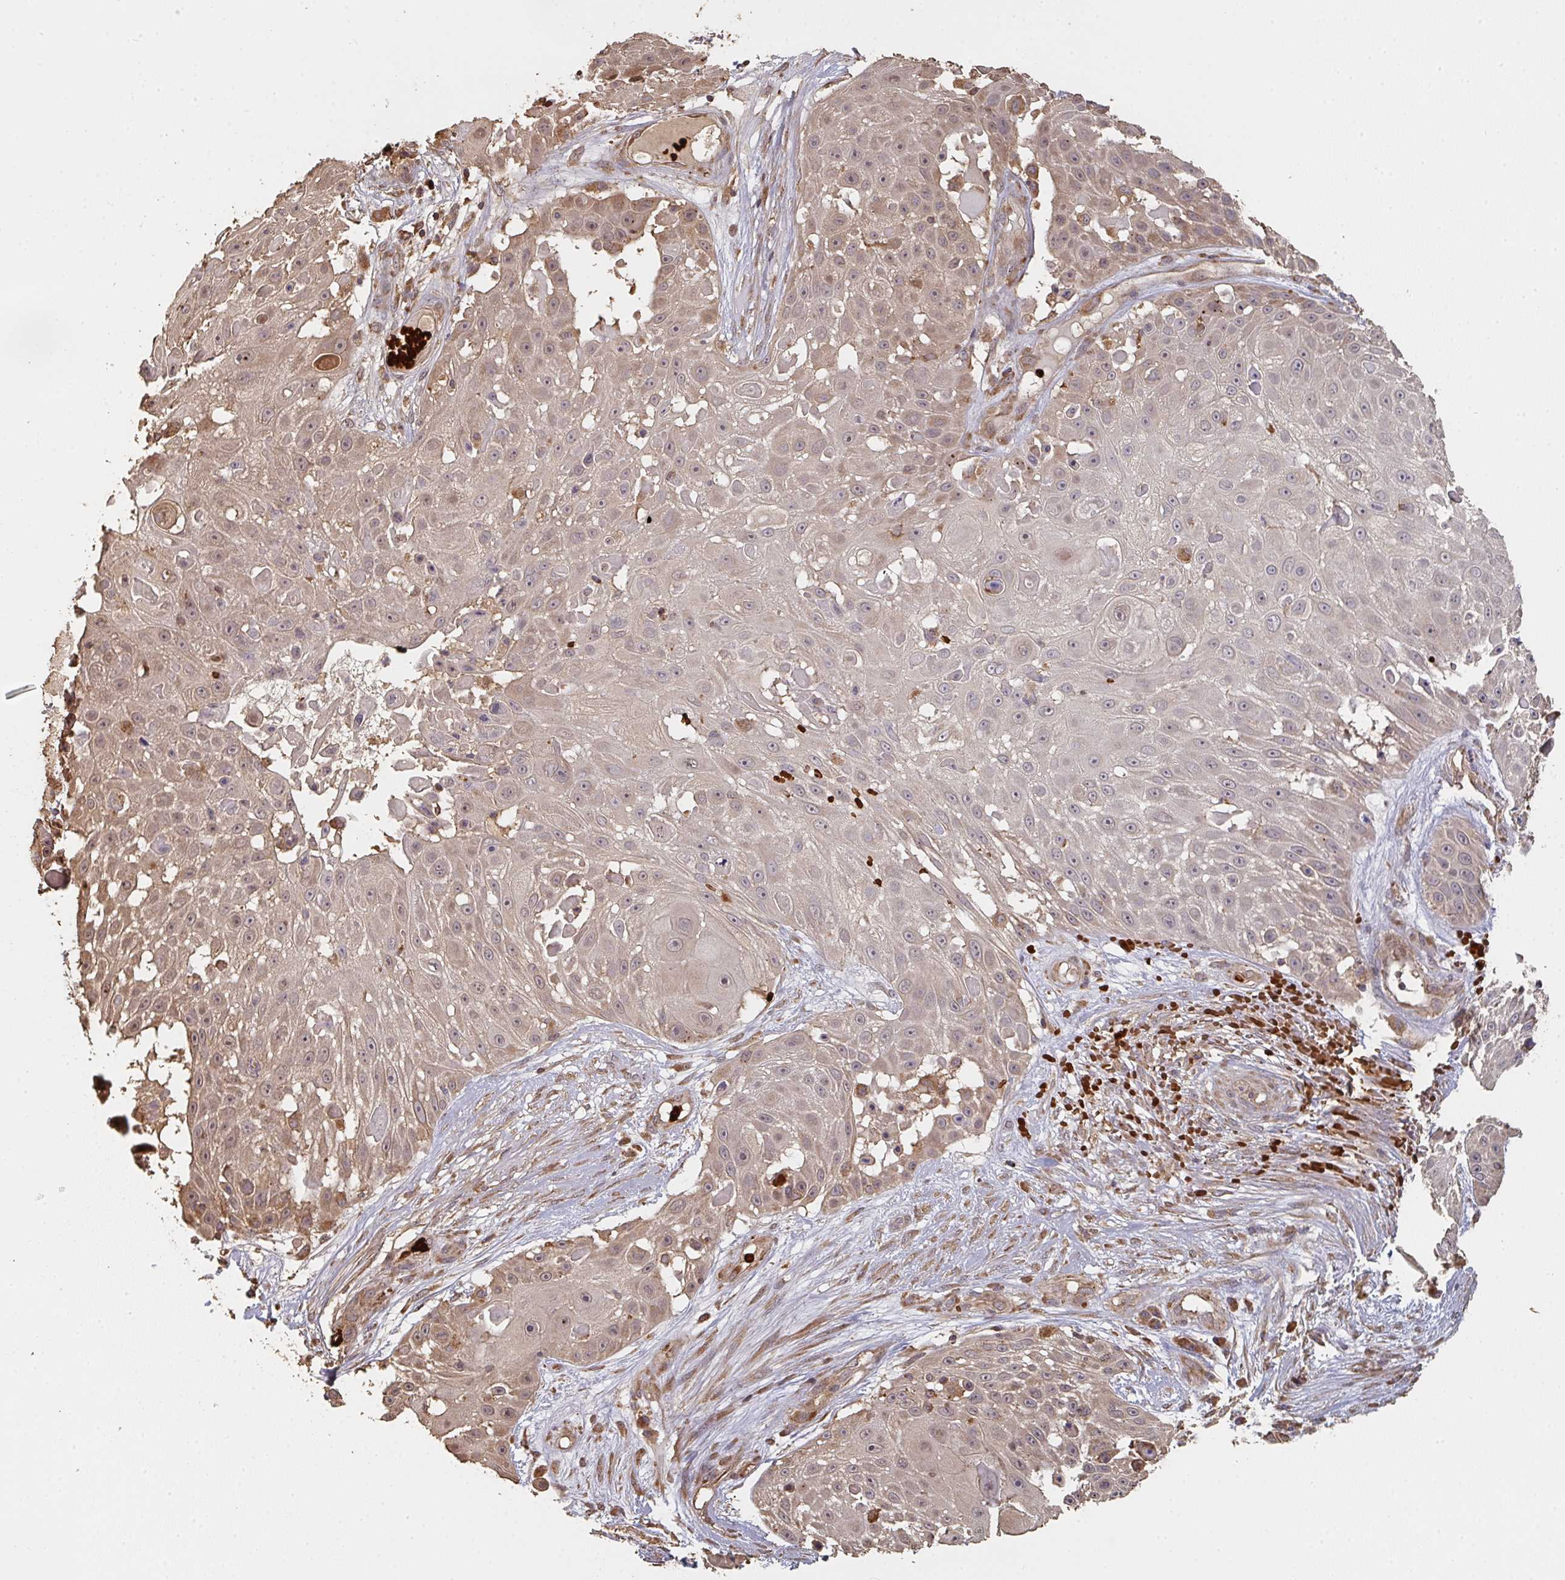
{"staining": {"intensity": "weak", "quantity": "25%-75%", "location": "cytoplasmic/membranous"}, "tissue": "skin cancer", "cell_type": "Tumor cells", "image_type": "cancer", "snomed": [{"axis": "morphology", "description": "Squamous cell carcinoma, NOS"}, {"axis": "topography", "description": "Skin"}], "caption": "Tumor cells show low levels of weak cytoplasmic/membranous expression in about 25%-75% of cells in skin cancer (squamous cell carcinoma).", "gene": "POLG", "patient": {"sex": "female", "age": 86}}